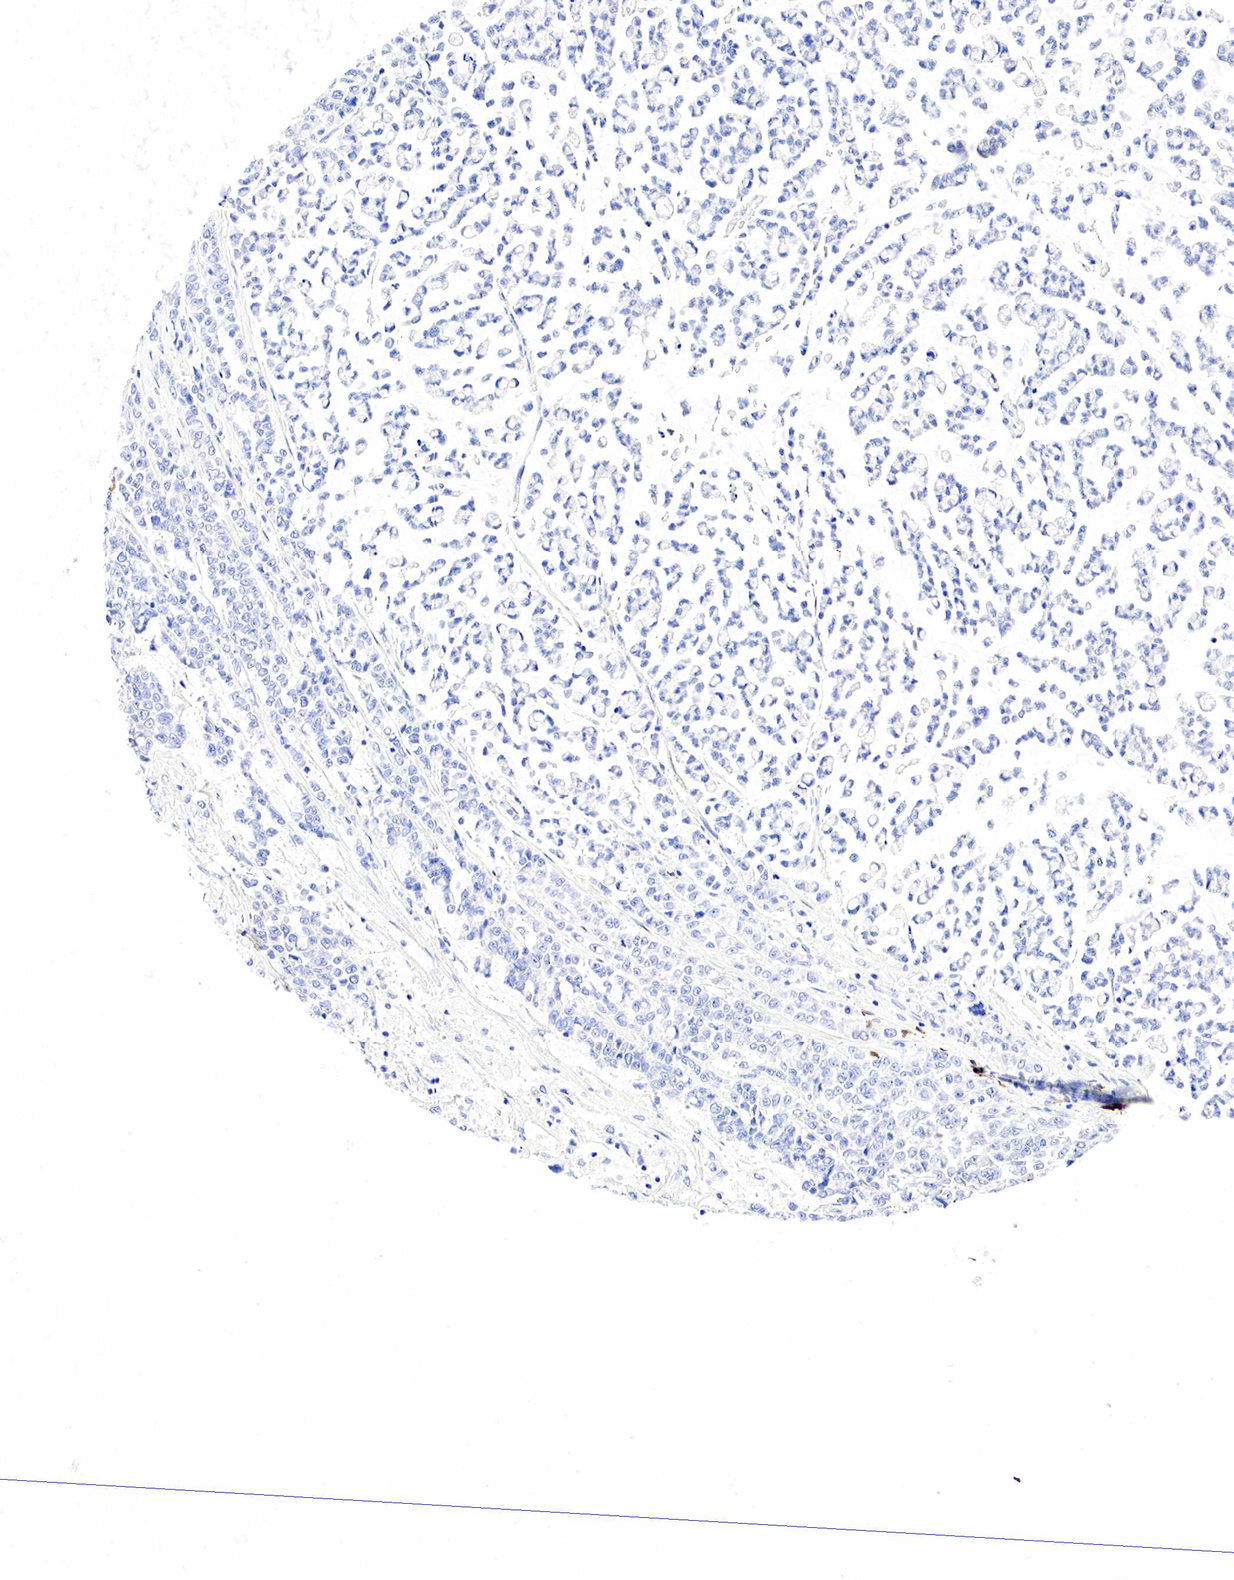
{"staining": {"intensity": "negative", "quantity": "none", "location": "none"}, "tissue": "liver cancer", "cell_type": "Tumor cells", "image_type": "cancer", "snomed": [{"axis": "morphology", "description": "Carcinoma, metastatic, NOS"}, {"axis": "topography", "description": "Liver"}], "caption": "Immunohistochemistry photomicrograph of neoplastic tissue: human liver cancer stained with DAB (3,3'-diaminobenzidine) displays no significant protein staining in tumor cells.", "gene": "CD79A", "patient": {"sex": "female", "age": 58}}